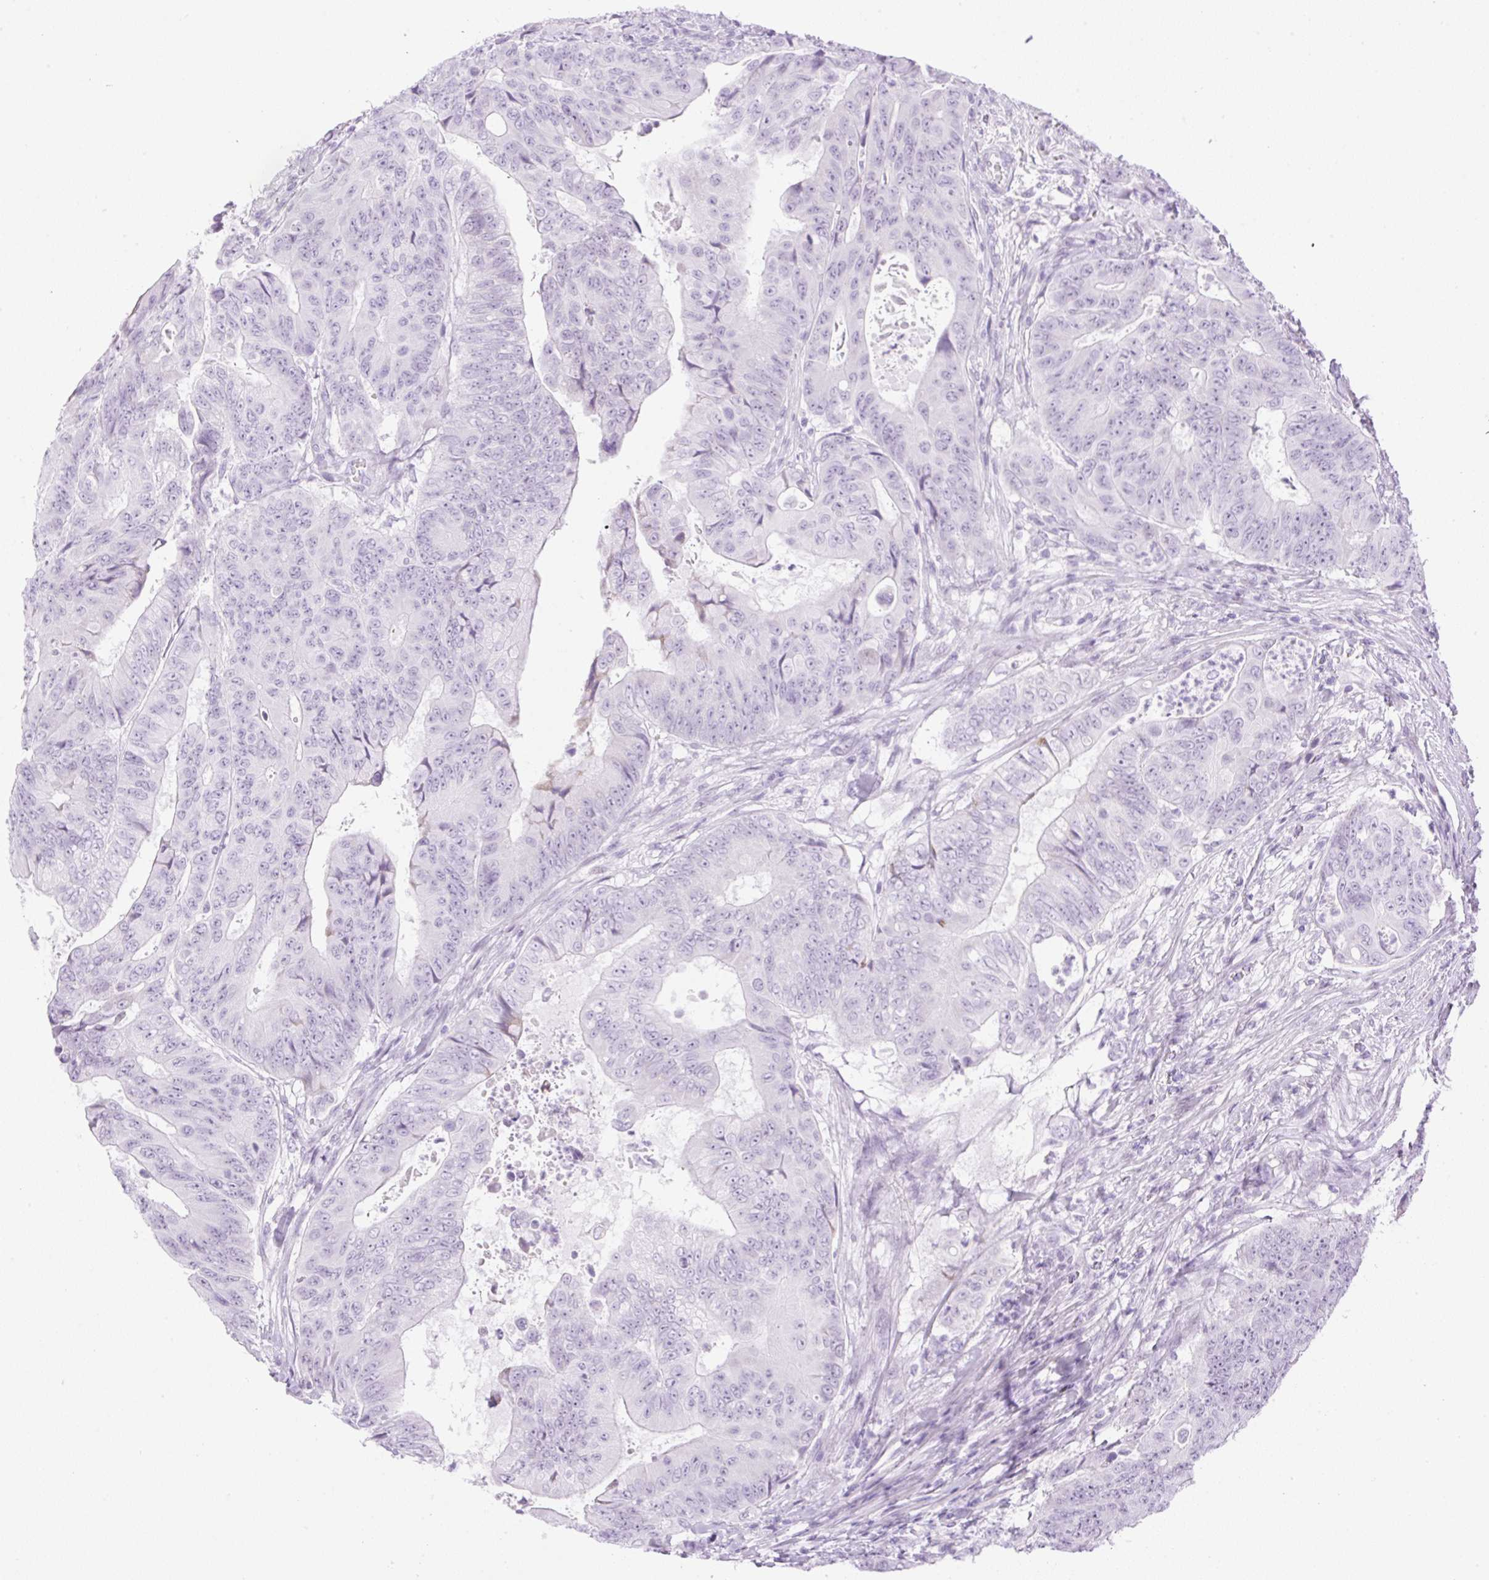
{"staining": {"intensity": "negative", "quantity": "none", "location": "none"}, "tissue": "colorectal cancer", "cell_type": "Tumor cells", "image_type": "cancer", "snomed": [{"axis": "morphology", "description": "Adenocarcinoma, NOS"}, {"axis": "topography", "description": "Colon"}], "caption": "A photomicrograph of human colorectal cancer (adenocarcinoma) is negative for staining in tumor cells.", "gene": "SPRR4", "patient": {"sex": "female", "age": 48}}